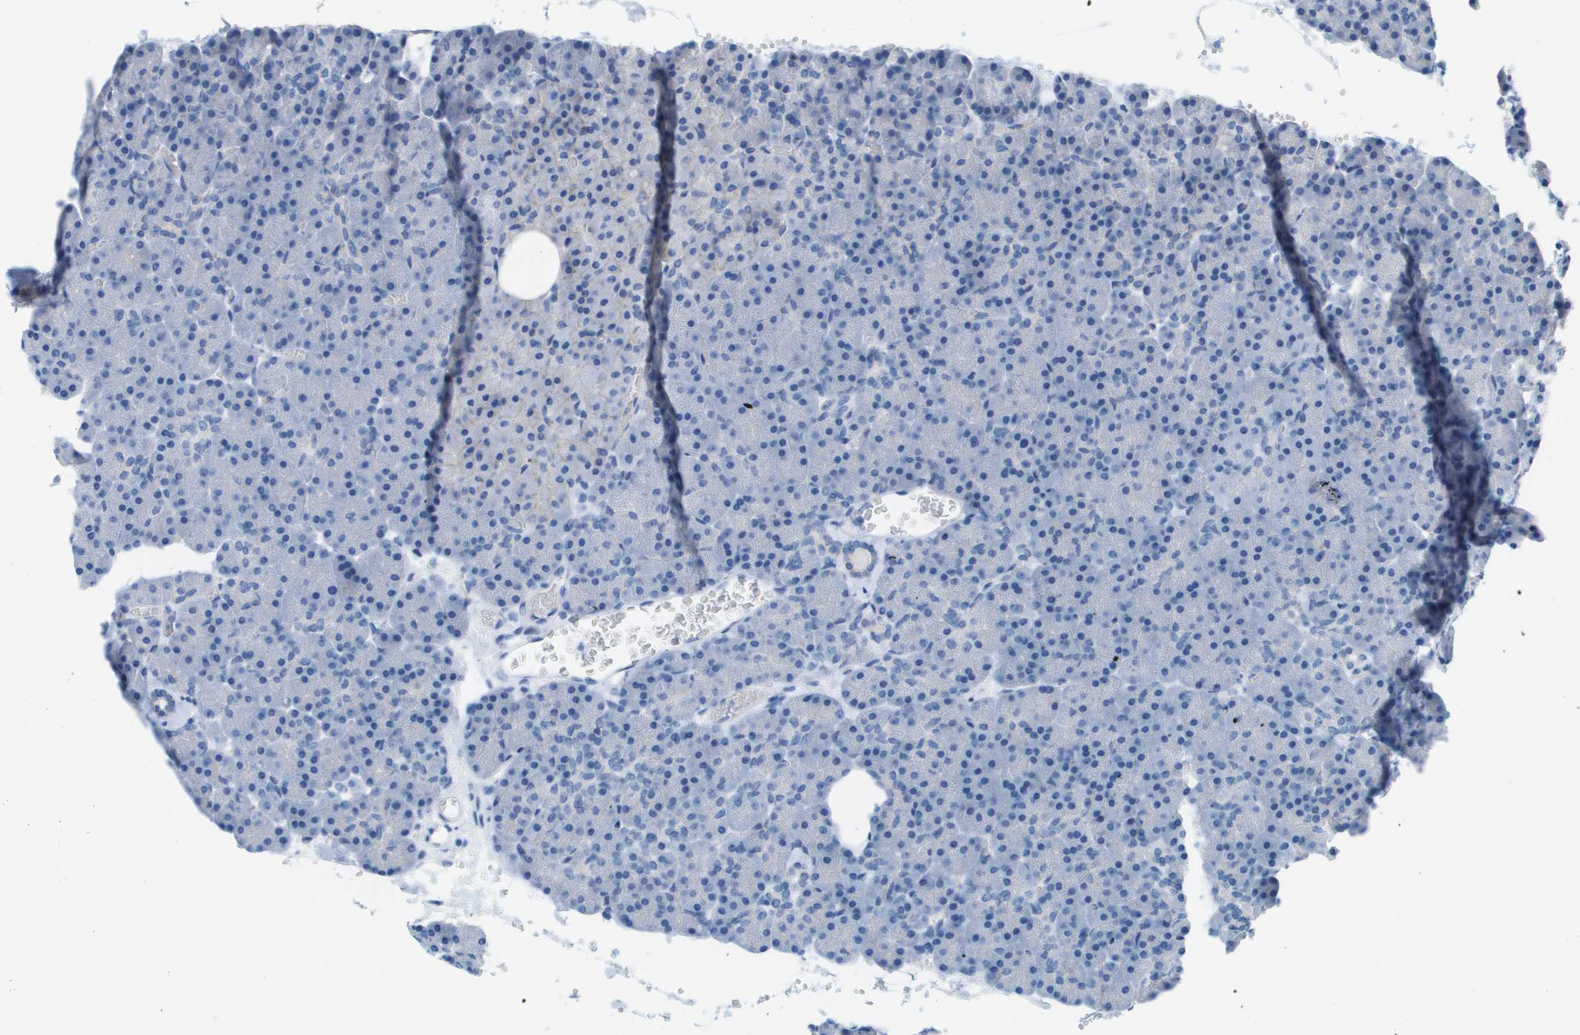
{"staining": {"intensity": "negative", "quantity": "none", "location": "none"}, "tissue": "pancreas", "cell_type": "Exocrine glandular cells", "image_type": "normal", "snomed": [{"axis": "morphology", "description": "Normal tissue, NOS"}, {"axis": "topography", "description": "Pancreas"}], "caption": "DAB immunohistochemical staining of unremarkable pancreas reveals no significant positivity in exocrine glandular cells.", "gene": "CD46", "patient": {"sex": "female", "age": 35}}